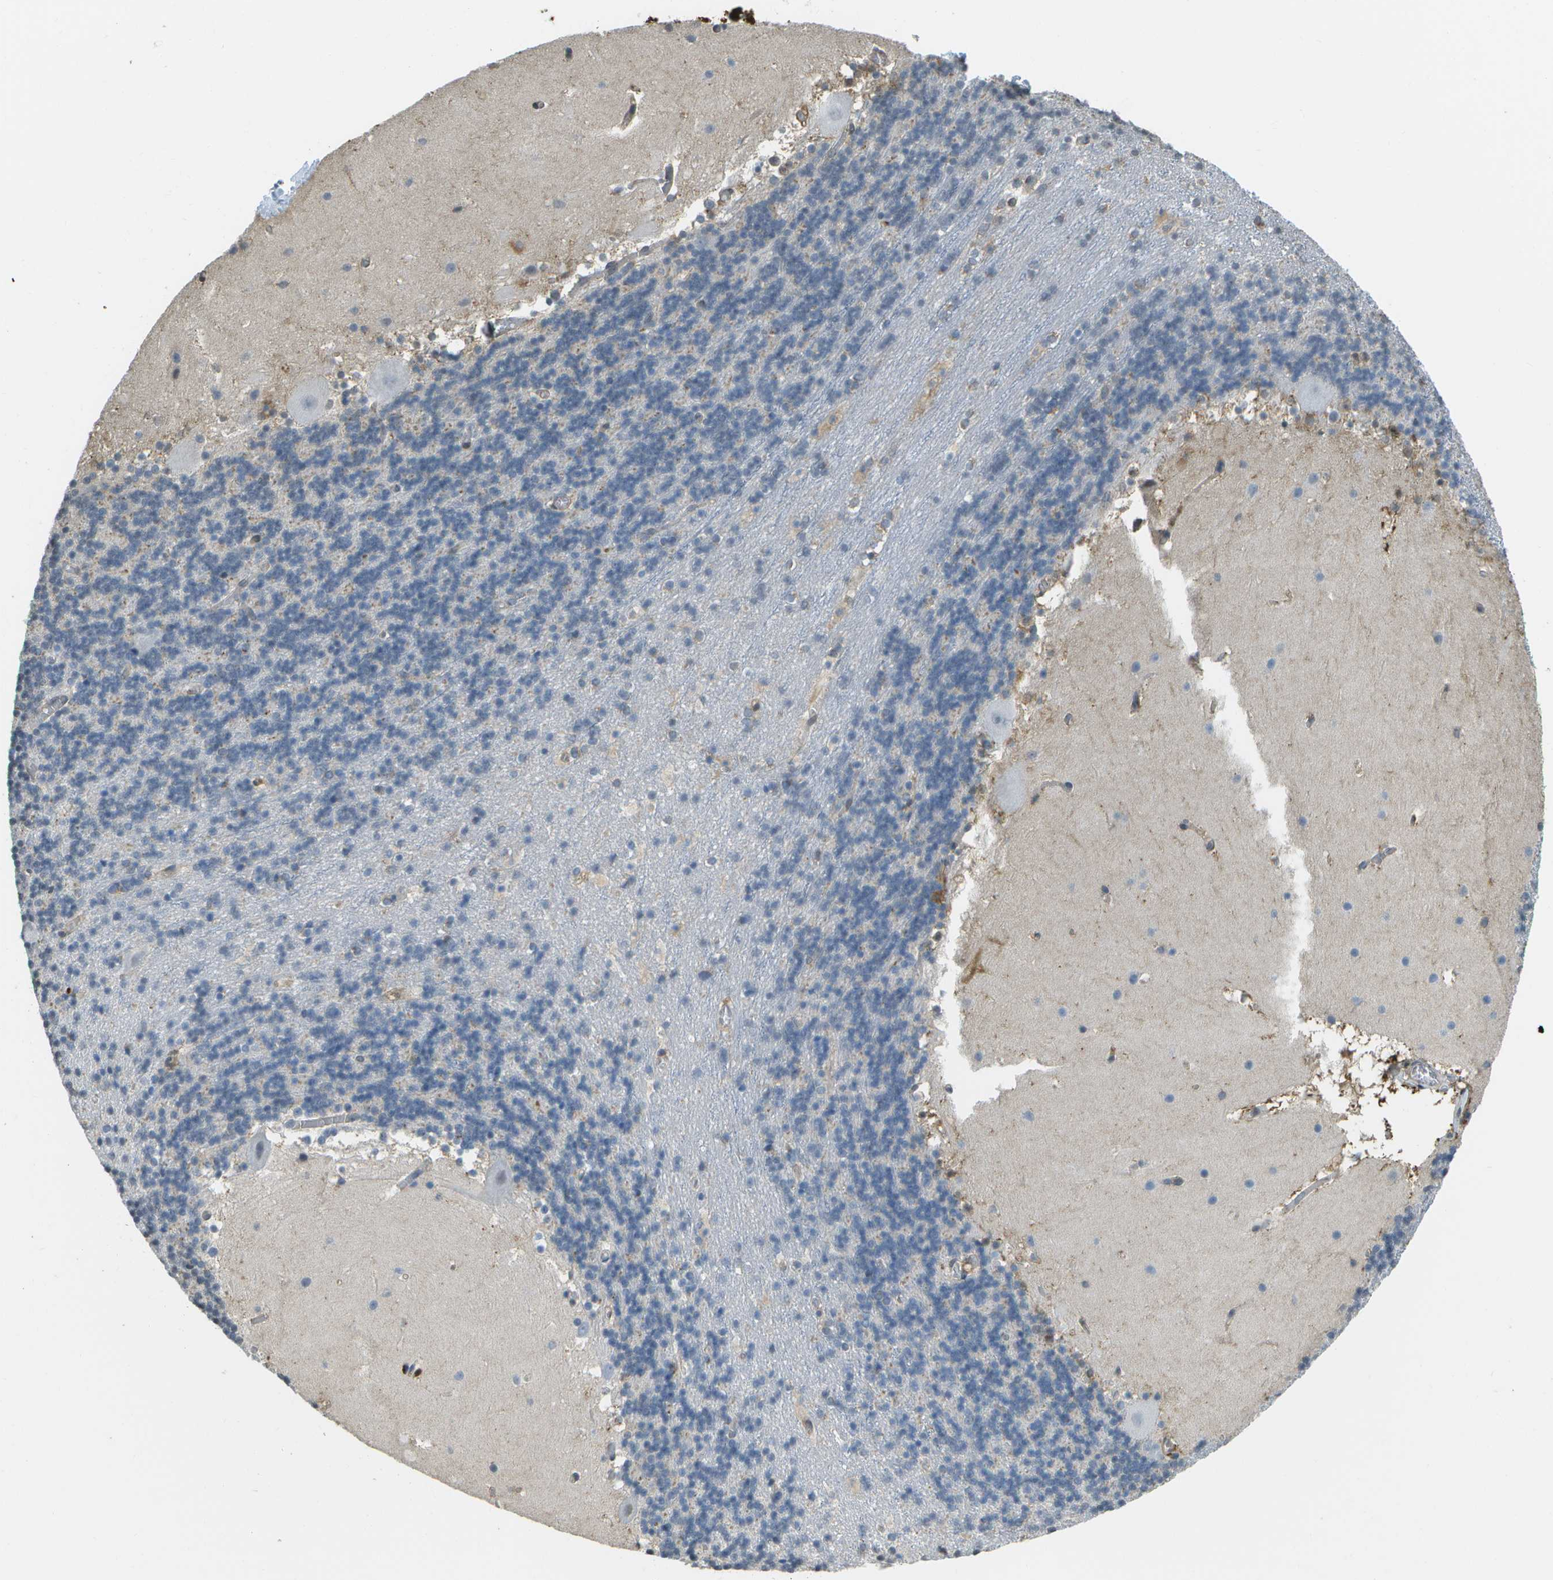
{"staining": {"intensity": "negative", "quantity": "none", "location": "none"}, "tissue": "cerebellum", "cell_type": "Cells in granular layer", "image_type": "normal", "snomed": [{"axis": "morphology", "description": "Normal tissue, NOS"}, {"axis": "topography", "description": "Cerebellum"}], "caption": "IHC of normal cerebellum shows no staining in cells in granular layer.", "gene": "CACHD1", "patient": {"sex": "male", "age": 45}}